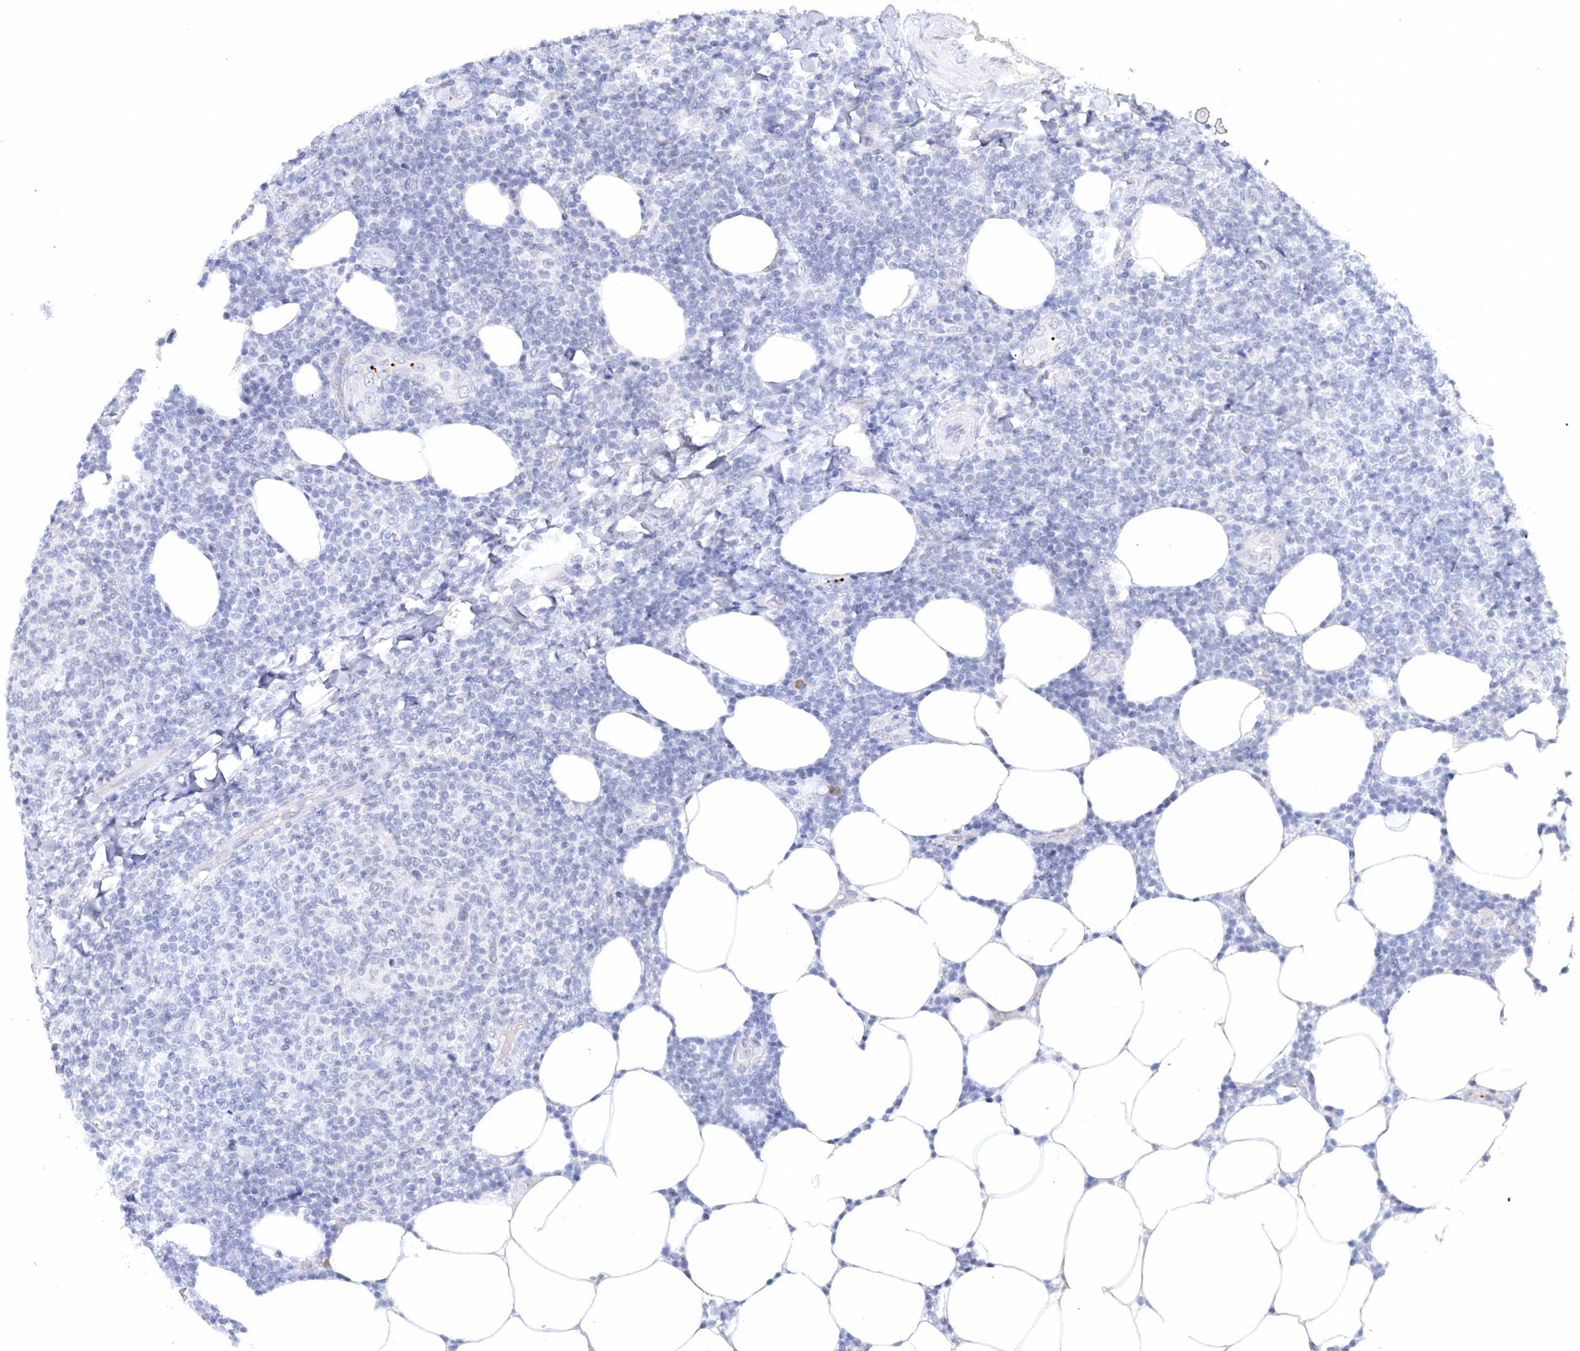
{"staining": {"intensity": "negative", "quantity": "none", "location": "none"}, "tissue": "lymphoma", "cell_type": "Tumor cells", "image_type": "cancer", "snomed": [{"axis": "morphology", "description": "Malignant lymphoma, non-Hodgkin's type, Low grade"}, {"axis": "topography", "description": "Lymph node"}], "caption": "DAB (3,3'-diaminobenzidine) immunohistochemical staining of low-grade malignant lymphoma, non-Hodgkin's type exhibits no significant staining in tumor cells. The staining is performed using DAB brown chromogen with nuclei counter-stained in using hematoxylin.", "gene": "MYOZ2", "patient": {"sex": "male", "age": 66}}